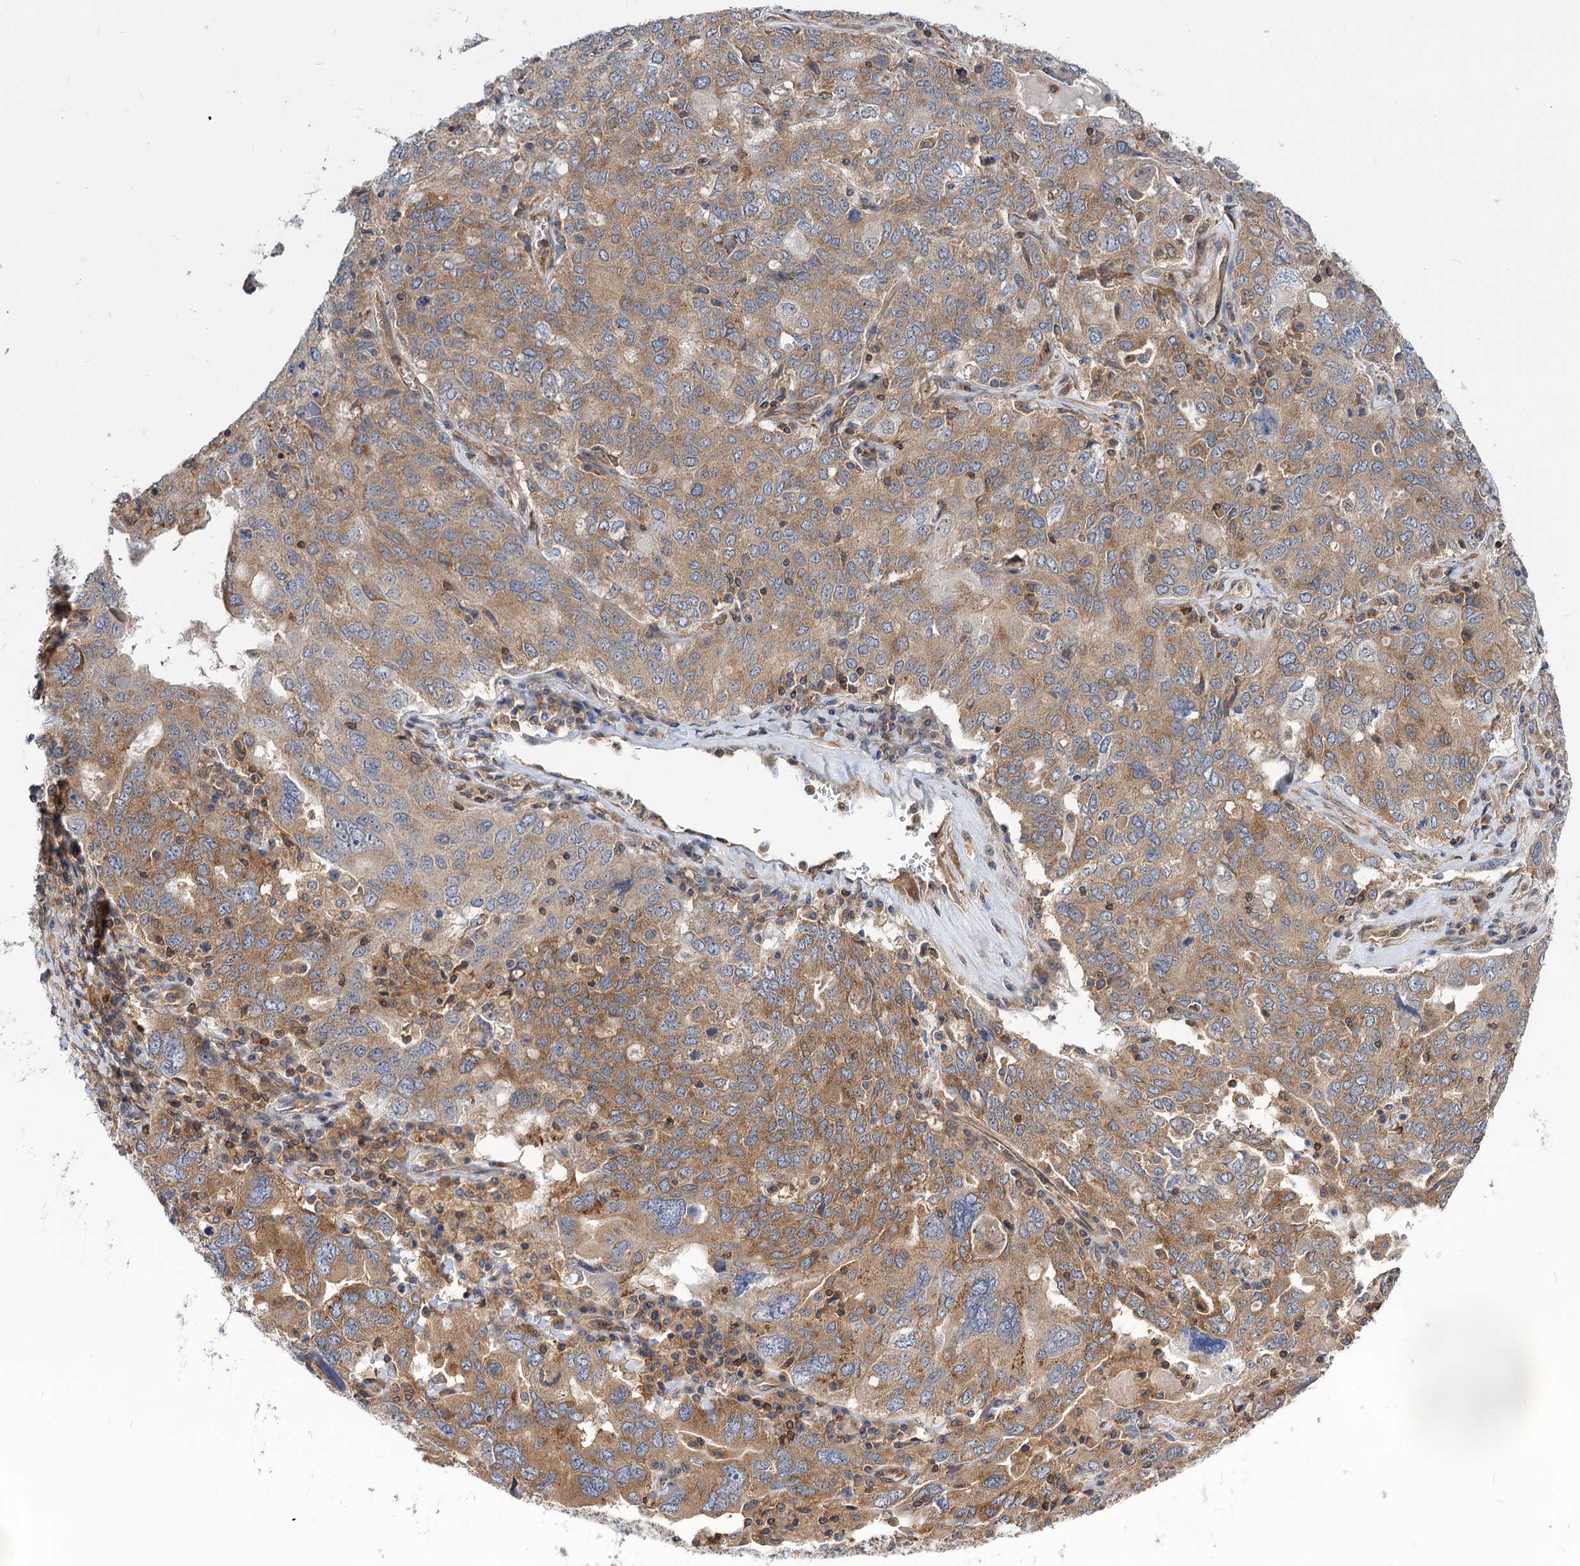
{"staining": {"intensity": "moderate", "quantity": ">75%", "location": "cytoplasmic/membranous"}, "tissue": "ovarian cancer", "cell_type": "Tumor cells", "image_type": "cancer", "snomed": [{"axis": "morphology", "description": "Carcinoma, endometroid"}, {"axis": "topography", "description": "Ovary"}], "caption": "Immunohistochemistry (DAB) staining of human endometroid carcinoma (ovarian) displays moderate cytoplasmic/membranous protein staining in about >75% of tumor cells.", "gene": "PACS1", "patient": {"sex": "female", "age": 62}}